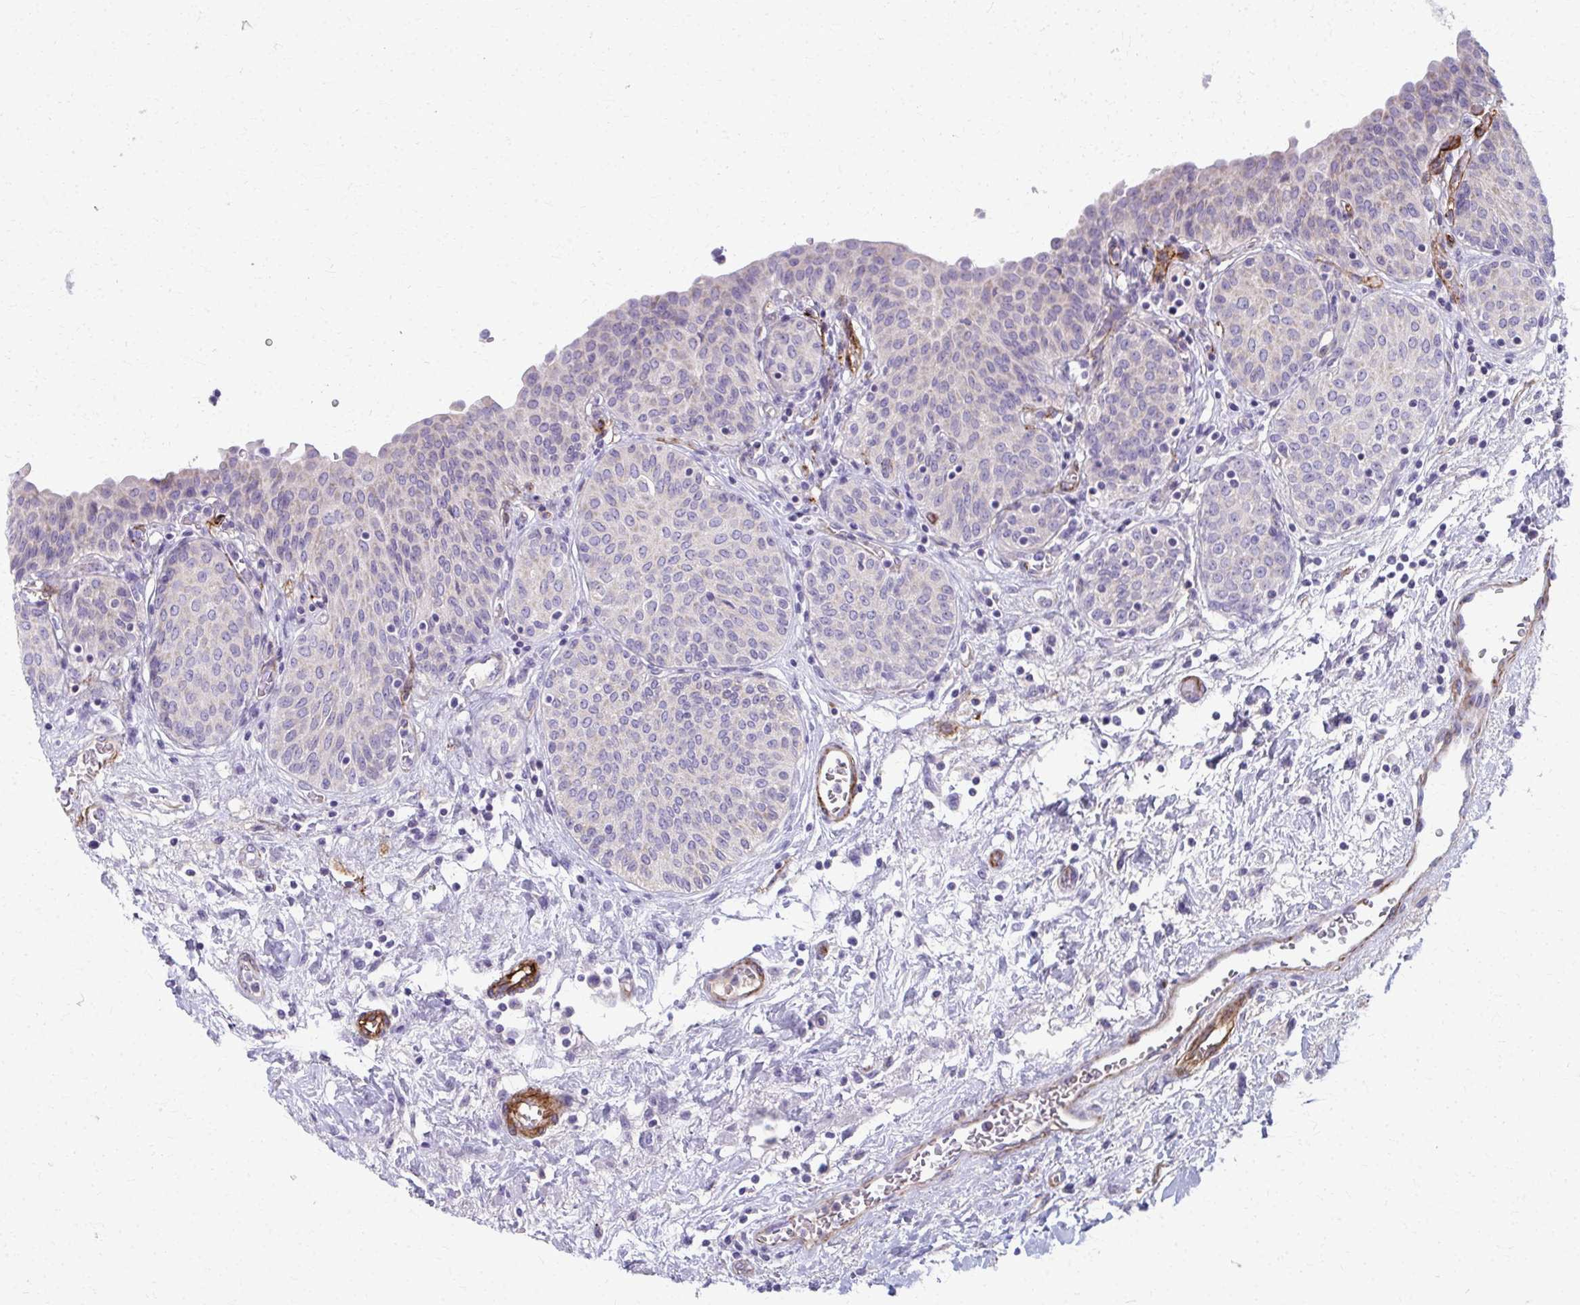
{"staining": {"intensity": "negative", "quantity": "none", "location": "none"}, "tissue": "urinary bladder", "cell_type": "Urothelial cells", "image_type": "normal", "snomed": [{"axis": "morphology", "description": "Normal tissue, NOS"}, {"axis": "topography", "description": "Urinary bladder"}], "caption": "Protein analysis of unremarkable urinary bladder demonstrates no significant staining in urothelial cells.", "gene": "ADIPOQ", "patient": {"sex": "male", "age": 68}}